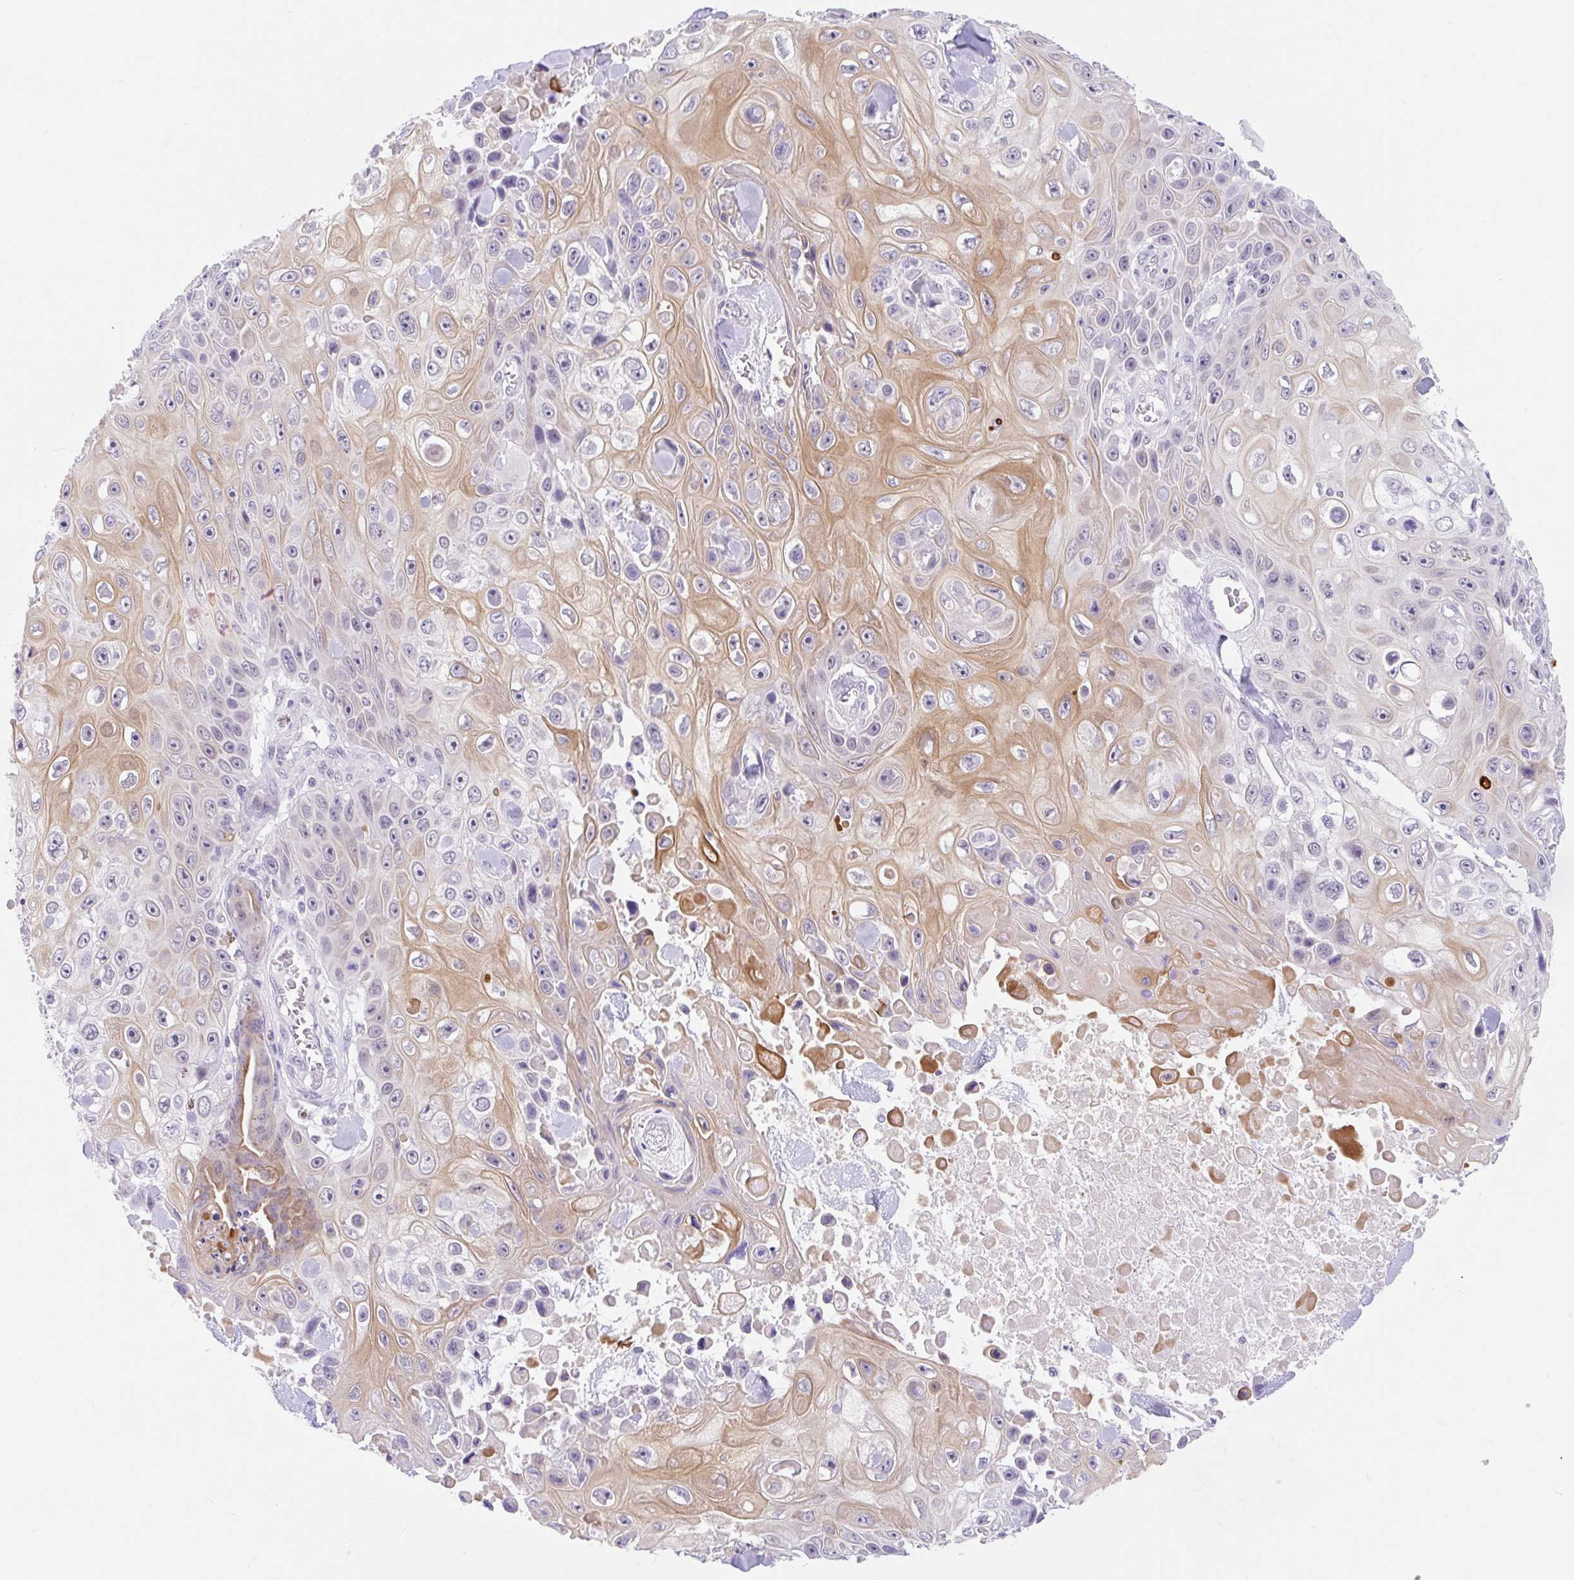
{"staining": {"intensity": "moderate", "quantity": "<25%", "location": "cytoplasmic/membranous"}, "tissue": "skin cancer", "cell_type": "Tumor cells", "image_type": "cancer", "snomed": [{"axis": "morphology", "description": "Squamous cell carcinoma, NOS"}, {"axis": "topography", "description": "Skin"}], "caption": "This is a micrograph of immunohistochemistry staining of squamous cell carcinoma (skin), which shows moderate staining in the cytoplasmic/membranous of tumor cells.", "gene": "ITPK1", "patient": {"sex": "male", "age": 82}}